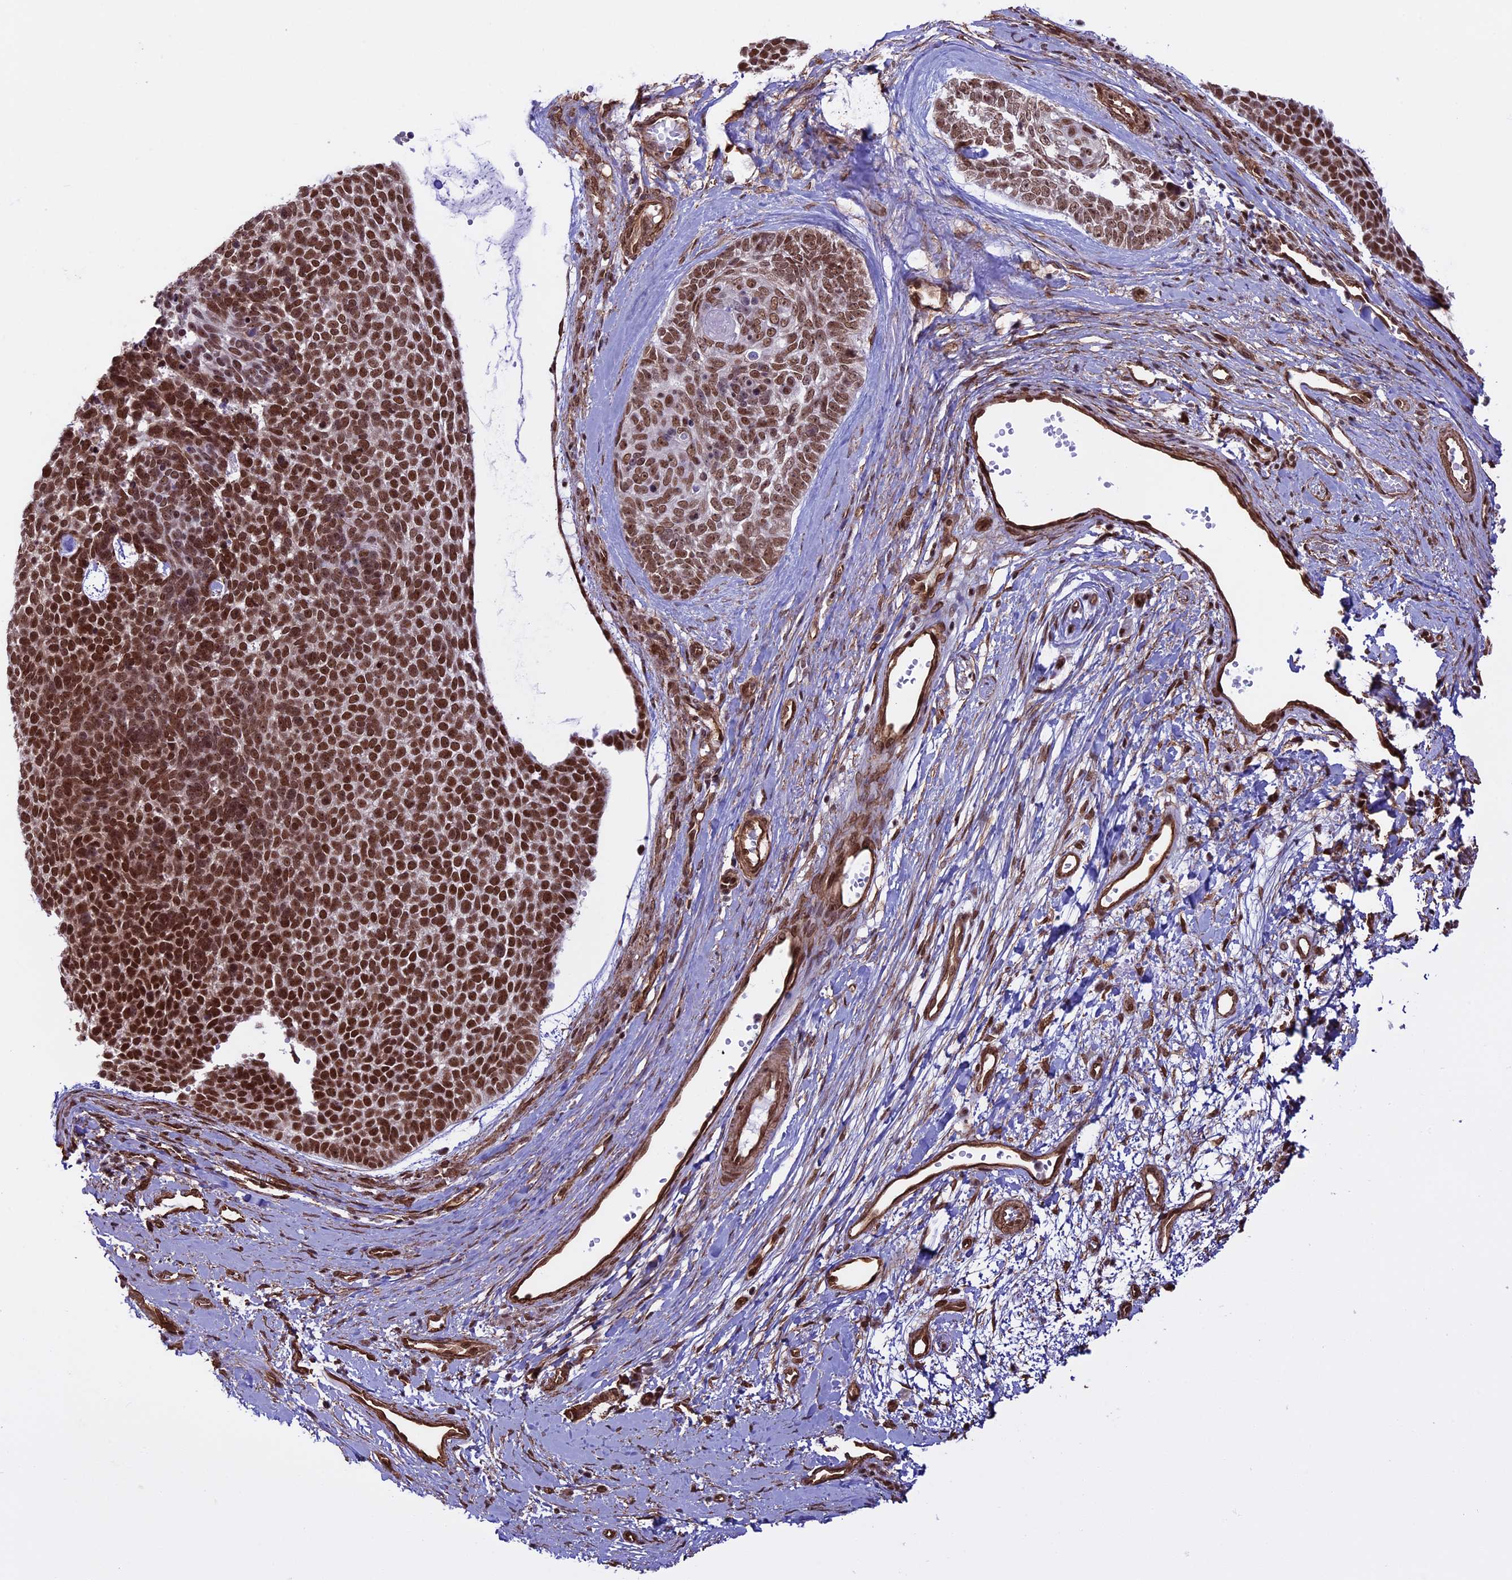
{"staining": {"intensity": "strong", "quantity": ">75%", "location": "nuclear"}, "tissue": "skin cancer", "cell_type": "Tumor cells", "image_type": "cancer", "snomed": [{"axis": "morphology", "description": "Basal cell carcinoma"}, {"axis": "topography", "description": "Skin"}], "caption": "Skin cancer (basal cell carcinoma) stained with immunohistochemistry (IHC) shows strong nuclear positivity in about >75% of tumor cells. (DAB IHC with brightfield microscopy, high magnification).", "gene": "MPHOSPH8", "patient": {"sex": "female", "age": 81}}